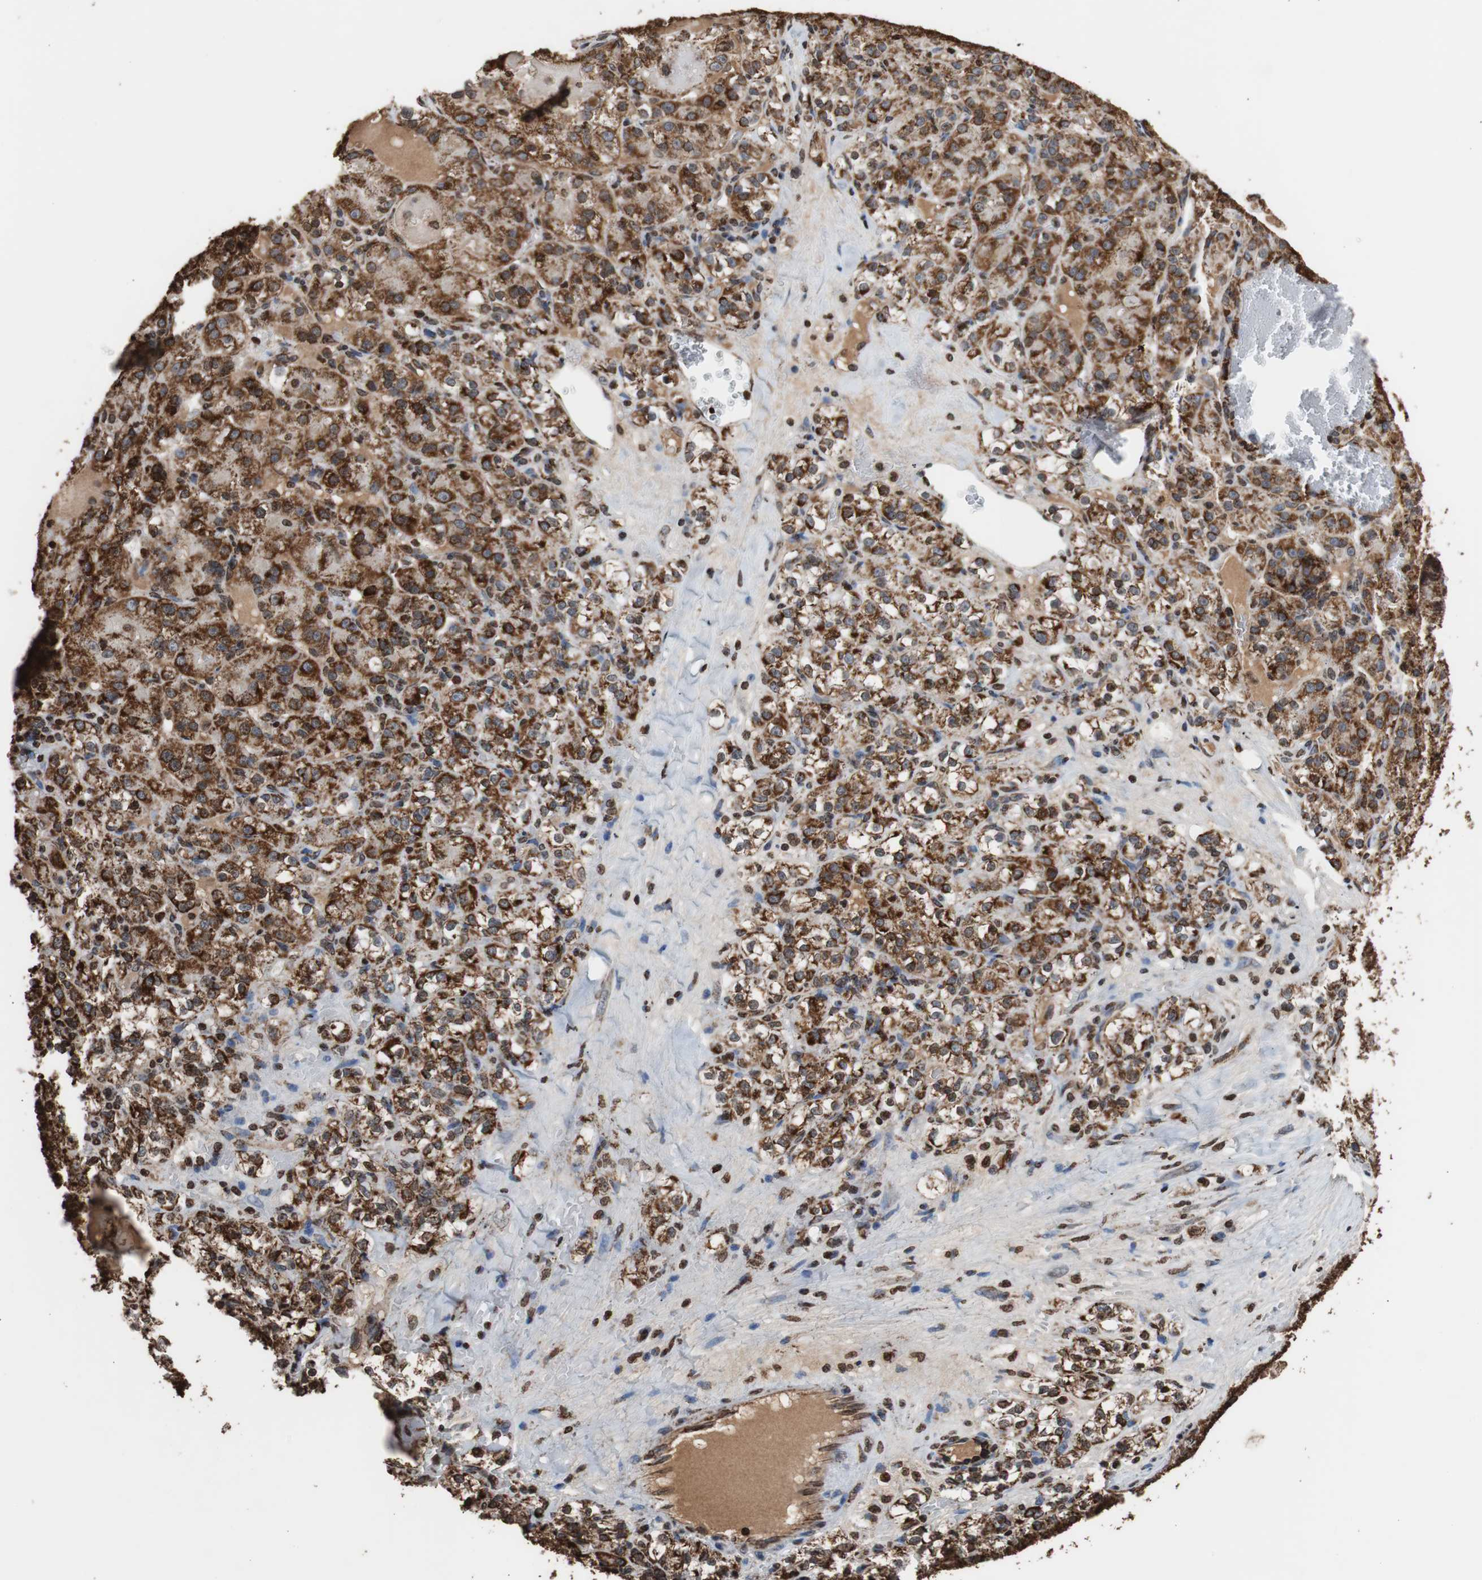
{"staining": {"intensity": "strong", "quantity": ">75%", "location": "cytoplasmic/membranous"}, "tissue": "renal cancer", "cell_type": "Tumor cells", "image_type": "cancer", "snomed": [{"axis": "morphology", "description": "Normal tissue, NOS"}, {"axis": "morphology", "description": "Adenocarcinoma, NOS"}, {"axis": "topography", "description": "Kidney"}], "caption": "Tumor cells exhibit high levels of strong cytoplasmic/membranous staining in approximately >75% of cells in human renal adenocarcinoma.", "gene": "HSPA9", "patient": {"sex": "male", "age": 61}}